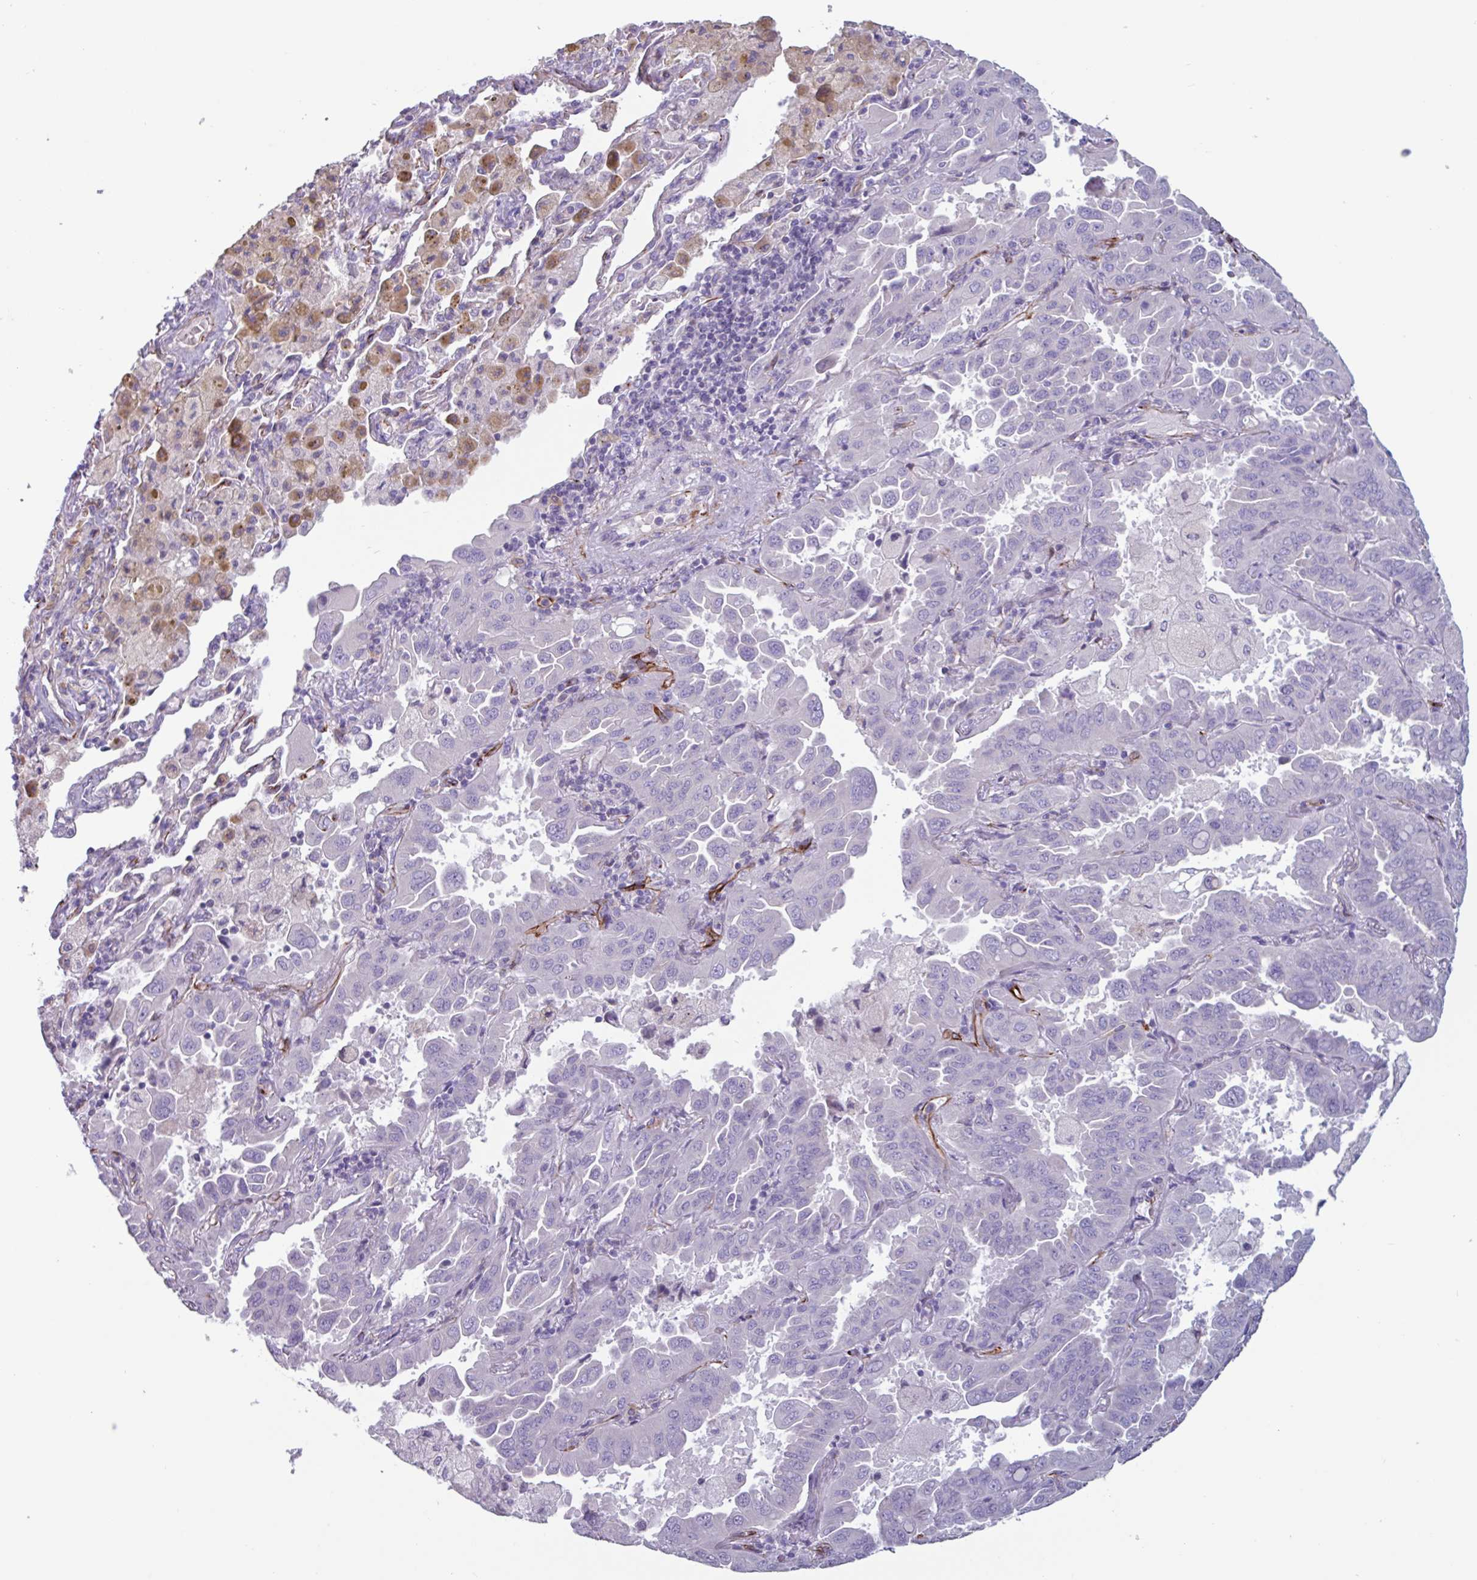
{"staining": {"intensity": "negative", "quantity": "none", "location": "none"}, "tissue": "lung cancer", "cell_type": "Tumor cells", "image_type": "cancer", "snomed": [{"axis": "morphology", "description": "Adenocarcinoma, NOS"}, {"axis": "topography", "description": "Lung"}], "caption": "An image of human lung cancer is negative for staining in tumor cells.", "gene": "BTD", "patient": {"sex": "male", "age": 64}}